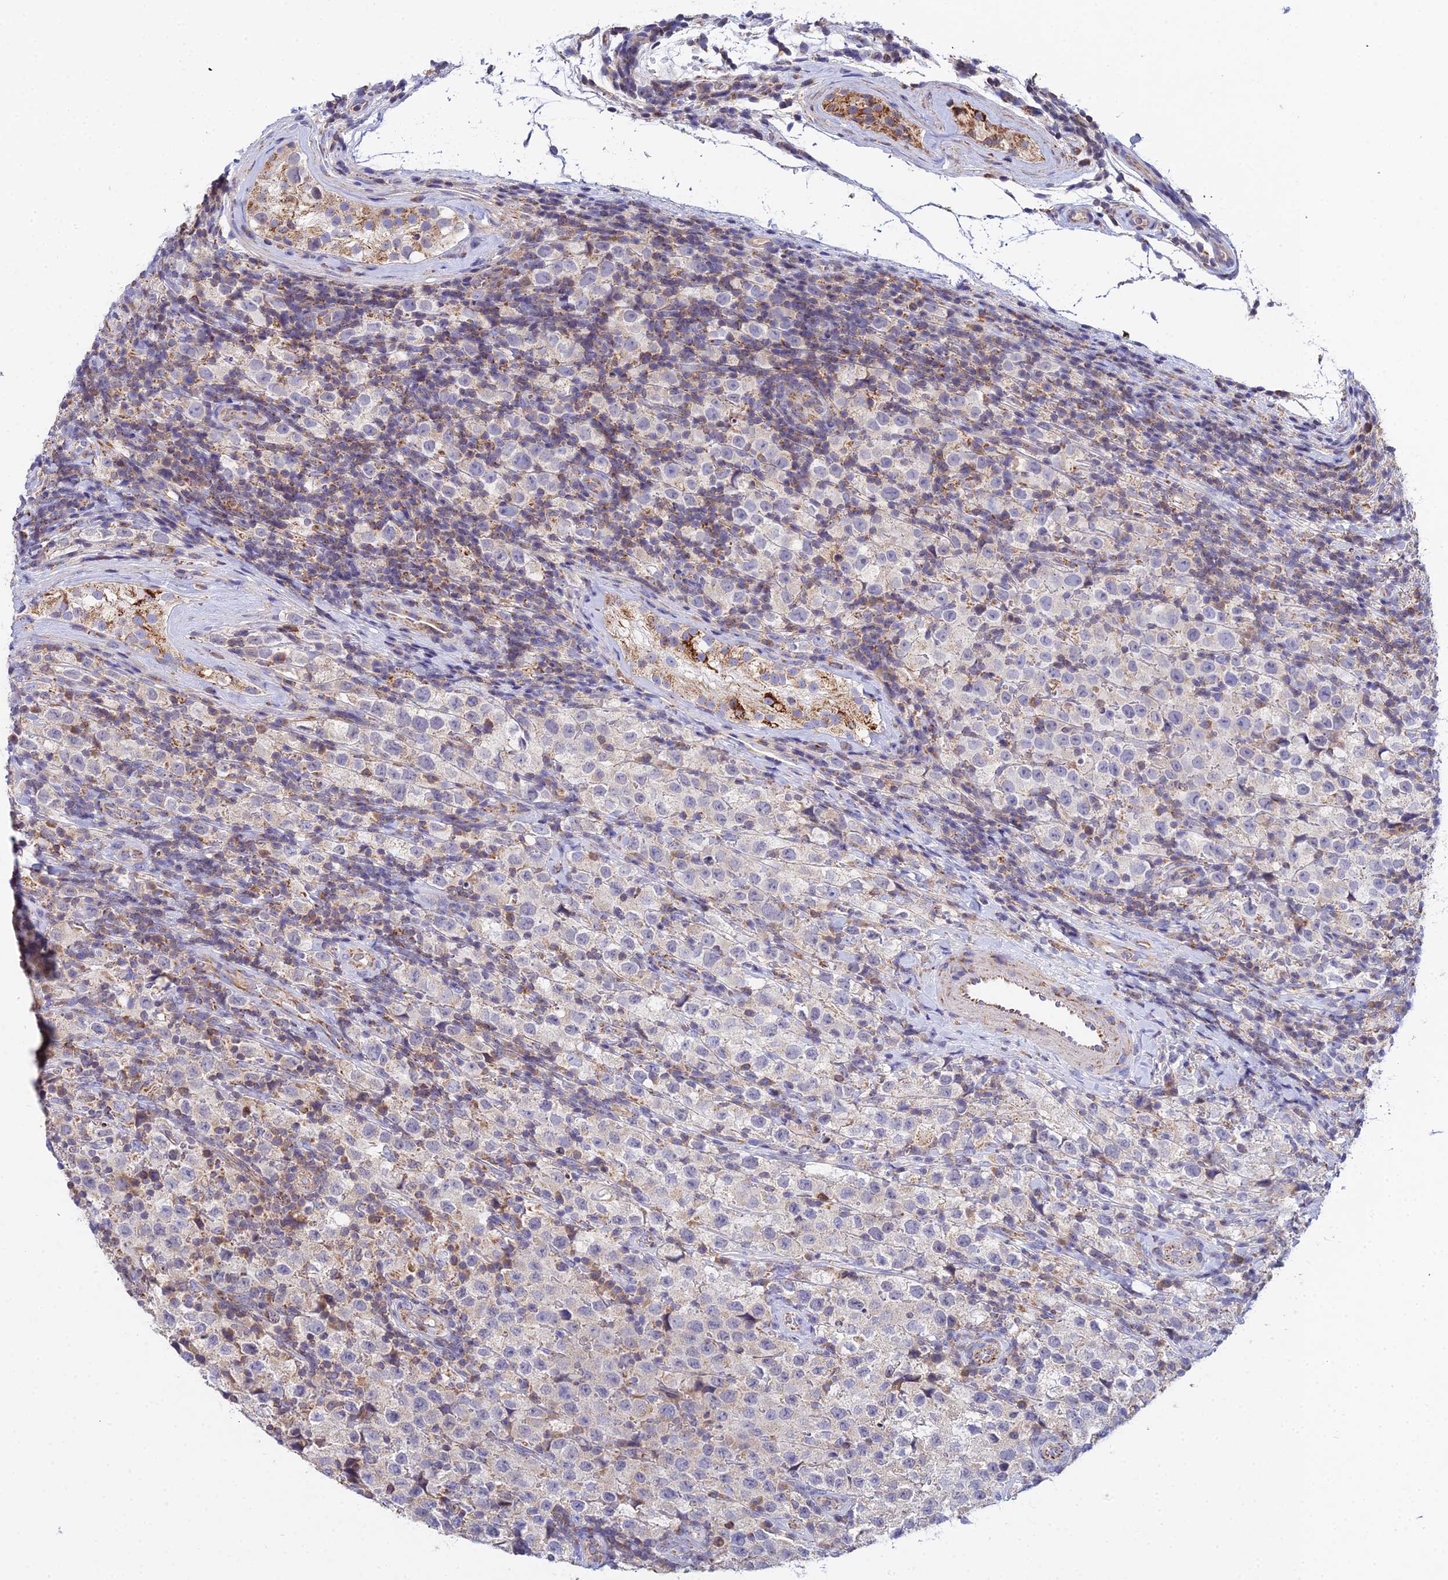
{"staining": {"intensity": "negative", "quantity": "none", "location": "none"}, "tissue": "testis cancer", "cell_type": "Tumor cells", "image_type": "cancer", "snomed": [{"axis": "morphology", "description": "Seminoma, NOS"}, {"axis": "morphology", "description": "Carcinoma, Embryonal, NOS"}, {"axis": "topography", "description": "Testis"}], "caption": "Seminoma (testis) stained for a protein using IHC demonstrates no positivity tumor cells.", "gene": "NIPSNAP3A", "patient": {"sex": "male", "age": 41}}